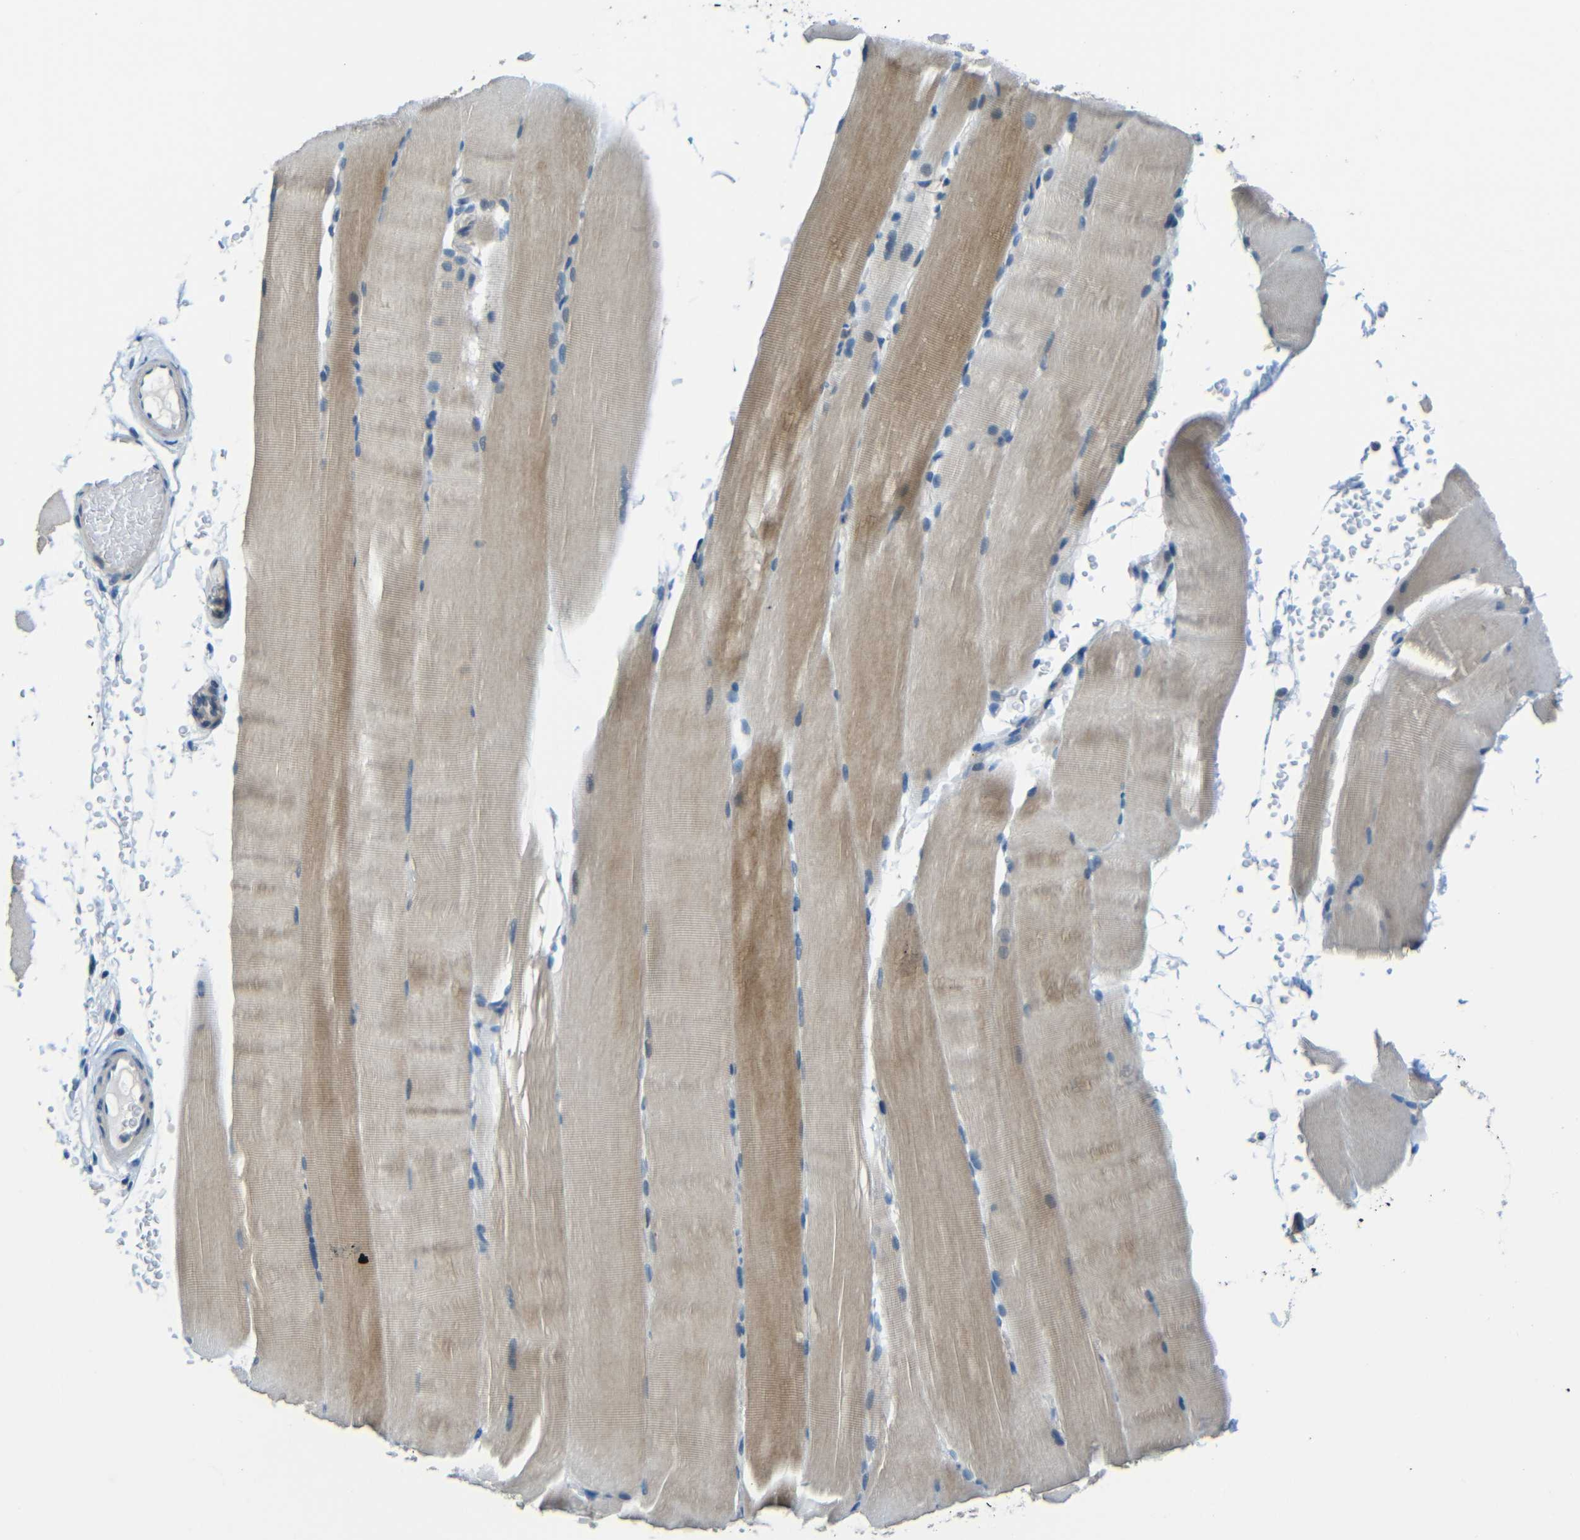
{"staining": {"intensity": "moderate", "quantity": "25%-75%", "location": "cytoplasmic/membranous"}, "tissue": "skeletal muscle", "cell_type": "Myocytes", "image_type": "normal", "snomed": [{"axis": "morphology", "description": "Normal tissue, NOS"}, {"axis": "topography", "description": "Skeletal muscle"}, {"axis": "topography", "description": "Parathyroid gland"}], "caption": "Protein expression analysis of unremarkable human skeletal muscle reveals moderate cytoplasmic/membranous positivity in approximately 25%-75% of myocytes. Using DAB (brown) and hematoxylin (blue) stains, captured at high magnification using brightfield microscopy.", "gene": "ANKRD22", "patient": {"sex": "female", "age": 37}}